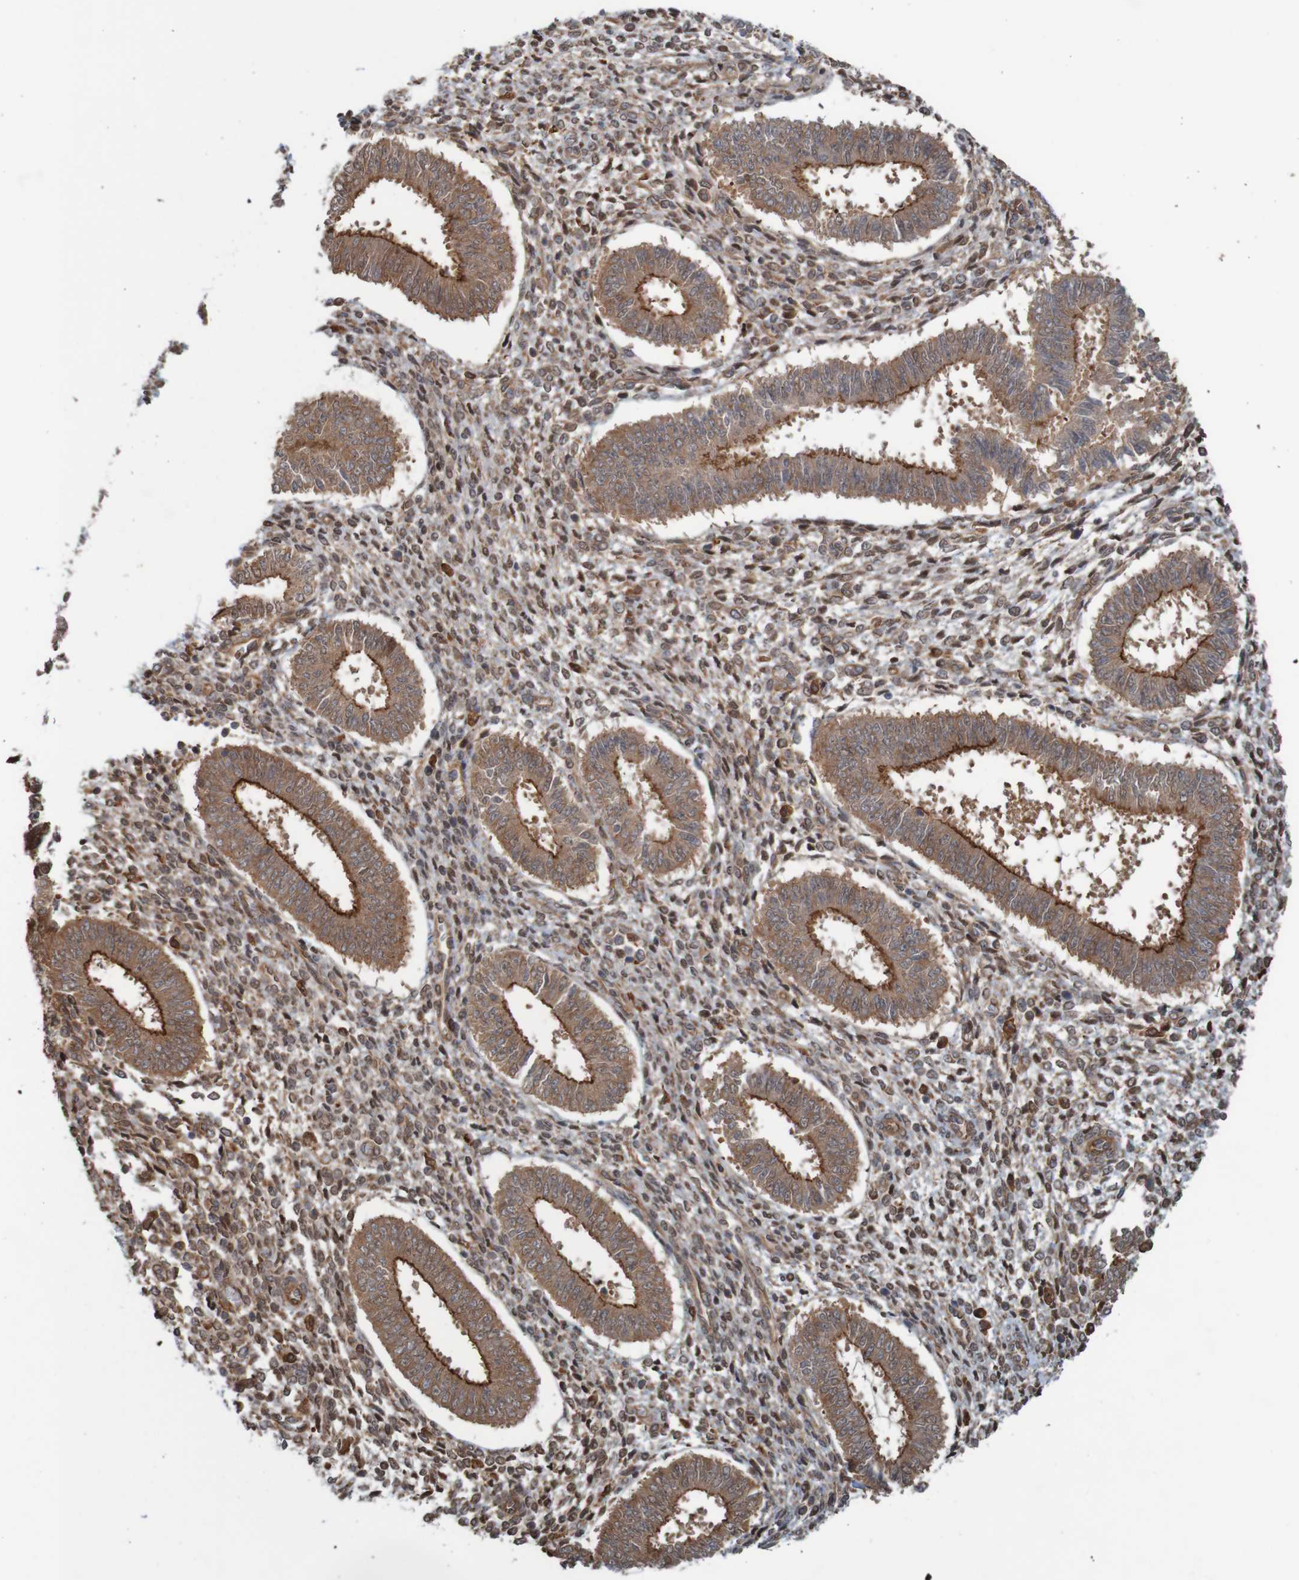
{"staining": {"intensity": "weak", "quantity": ">75%", "location": "cytoplasmic/membranous"}, "tissue": "endometrium", "cell_type": "Cells in endometrial stroma", "image_type": "normal", "snomed": [{"axis": "morphology", "description": "Normal tissue, NOS"}, {"axis": "topography", "description": "Endometrium"}], "caption": "Protein analysis of unremarkable endometrium displays weak cytoplasmic/membranous staining in approximately >75% of cells in endometrial stroma. (brown staining indicates protein expression, while blue staining denotes nuclei).", "gene": "ARHGEF11", "patient": {"sex": "female", "age": 35}}